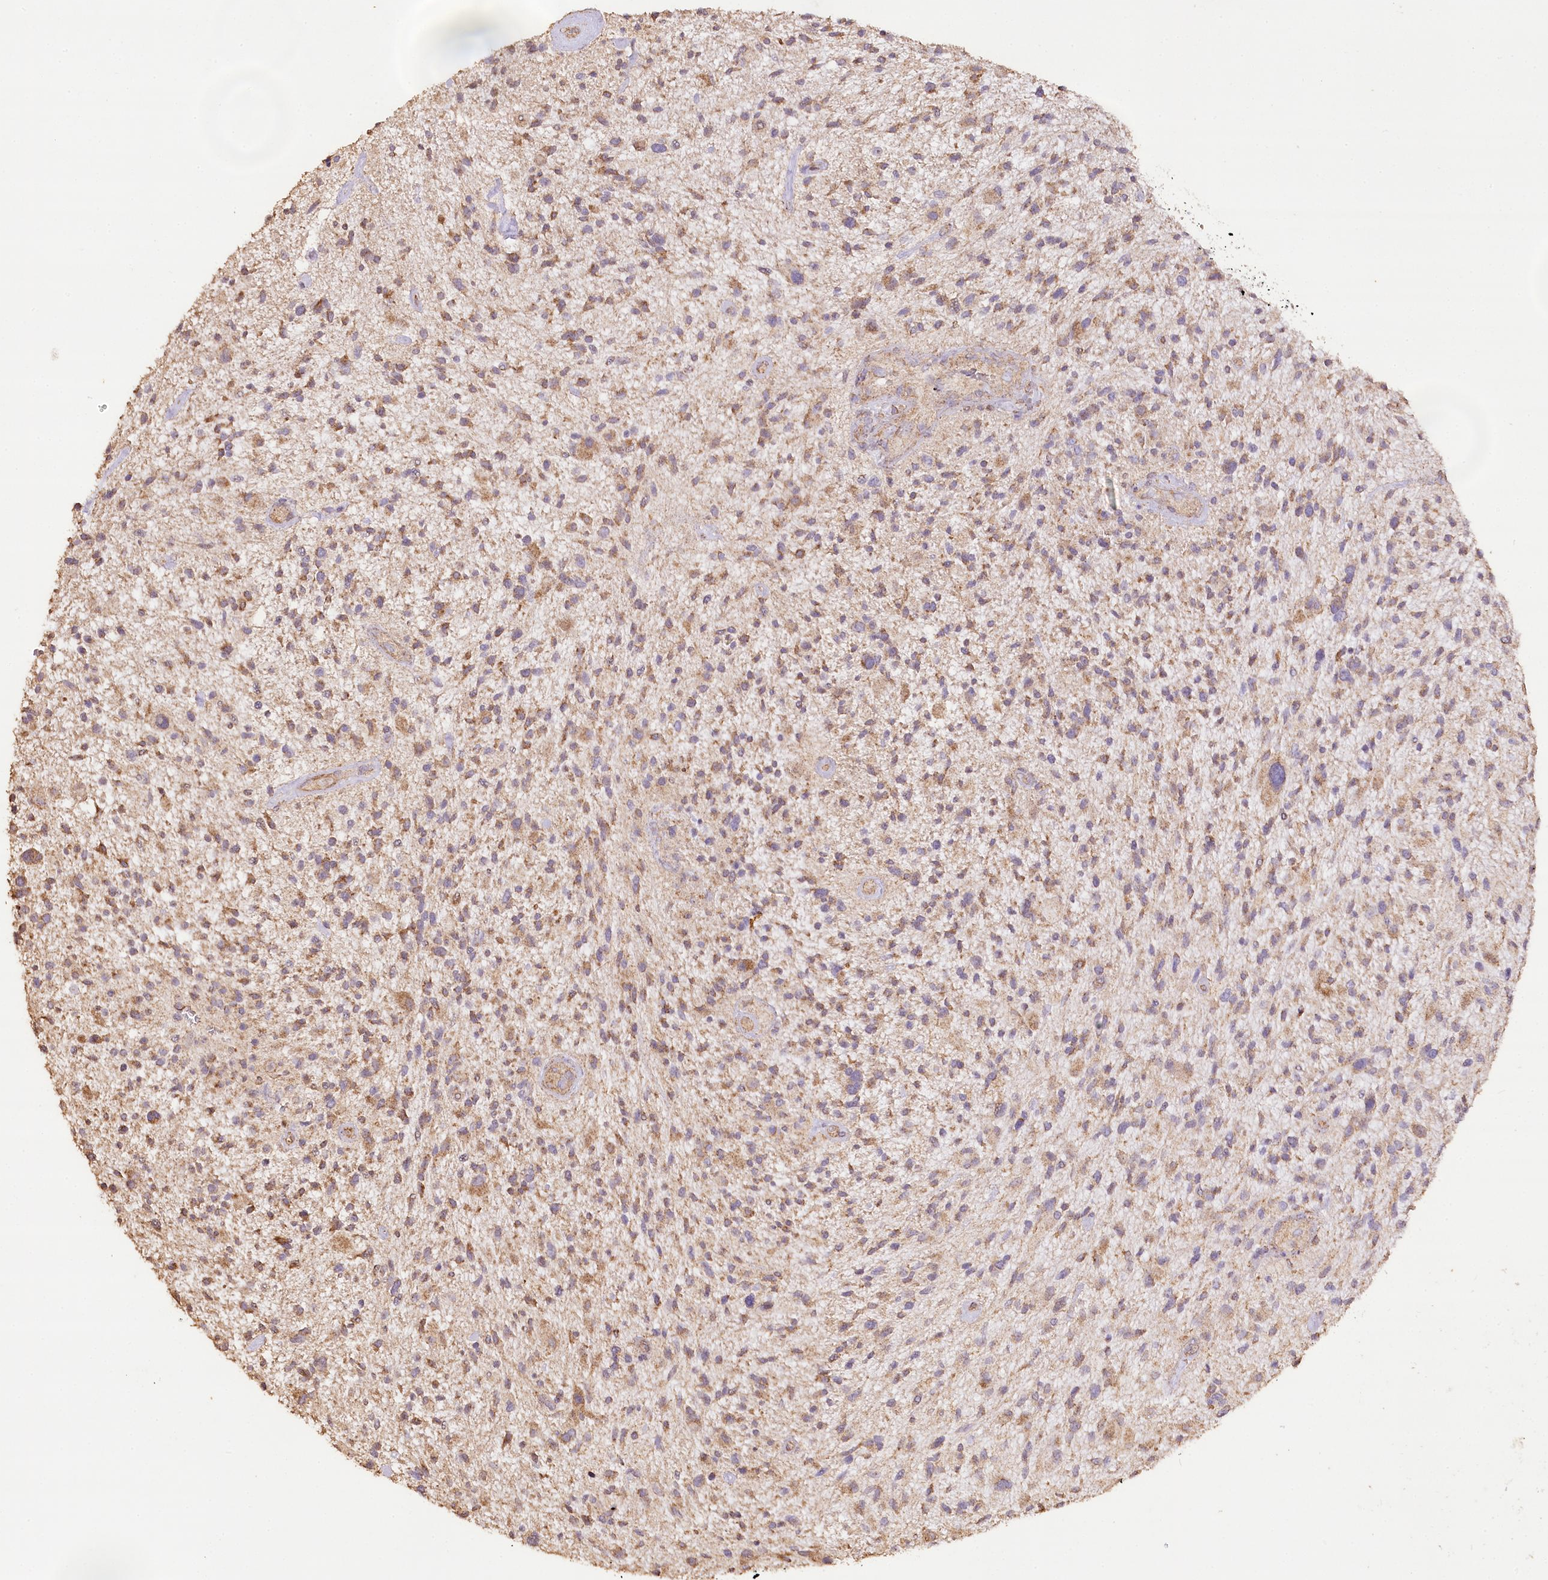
{"staining": {"intensity": "moderate", "quantity": "25%-75%", "location": "cytoplasmic/membranous"}, "tissue": "glioma", "cell_type": "Tumor cells", "image_type": "cancer", "snomed": [{"axis": "morphology", "description": "Glioma, malignant, High grade"}, {"axis": "topography", "description": "Brain"}], "caption": "IHC (DAB) staining of human glioma shows moderate cytoplasmic/membranous protein expression in approximately 25%-75% of tumor cells.", "gene": "IREB2", "patient": {"sex": "male", "age": 47}}